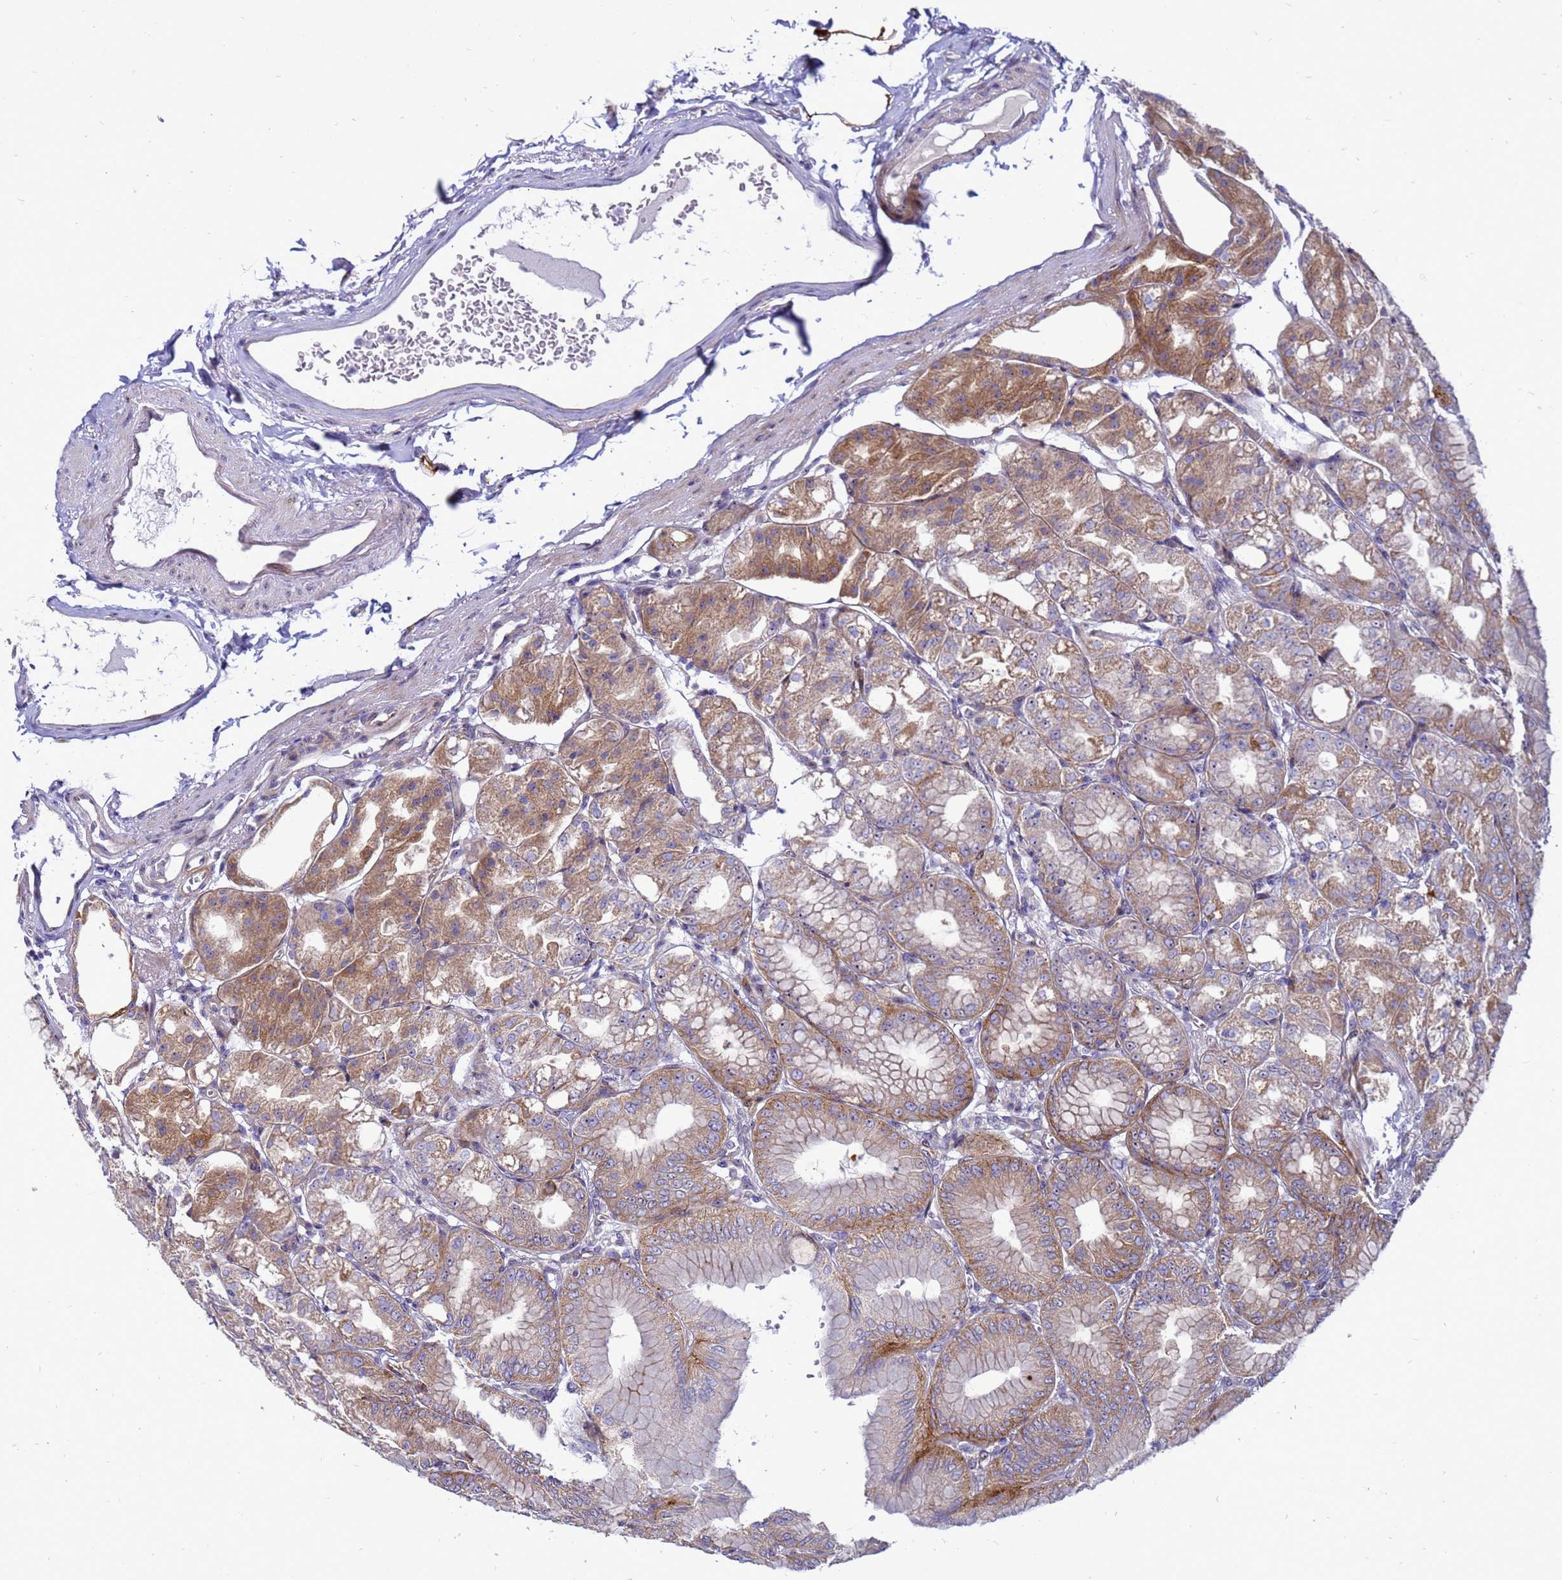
{"staining": {"intensity": "moderate", "quantity": "25%-75%", "location": "cytoplasmic/membranous"}, "tissue": "stomach", "cell_type": "Glandular cells", "image_type": "normal", "snomed": [{"axis": "morphology", "description": "Normal tissue, NOS"}, {"axis": "topography", "description": "Stomach, lower"}], "caption": "Immunohistochemistry image of unremarkable human stomach stained for a protein (brown), which displays medium levels of moderate cytoplasmic/membranous staining in about 25%-75% of glandular cells.", "gene": "RSPO1", "patient": {"sex": "male", "age": 71}}